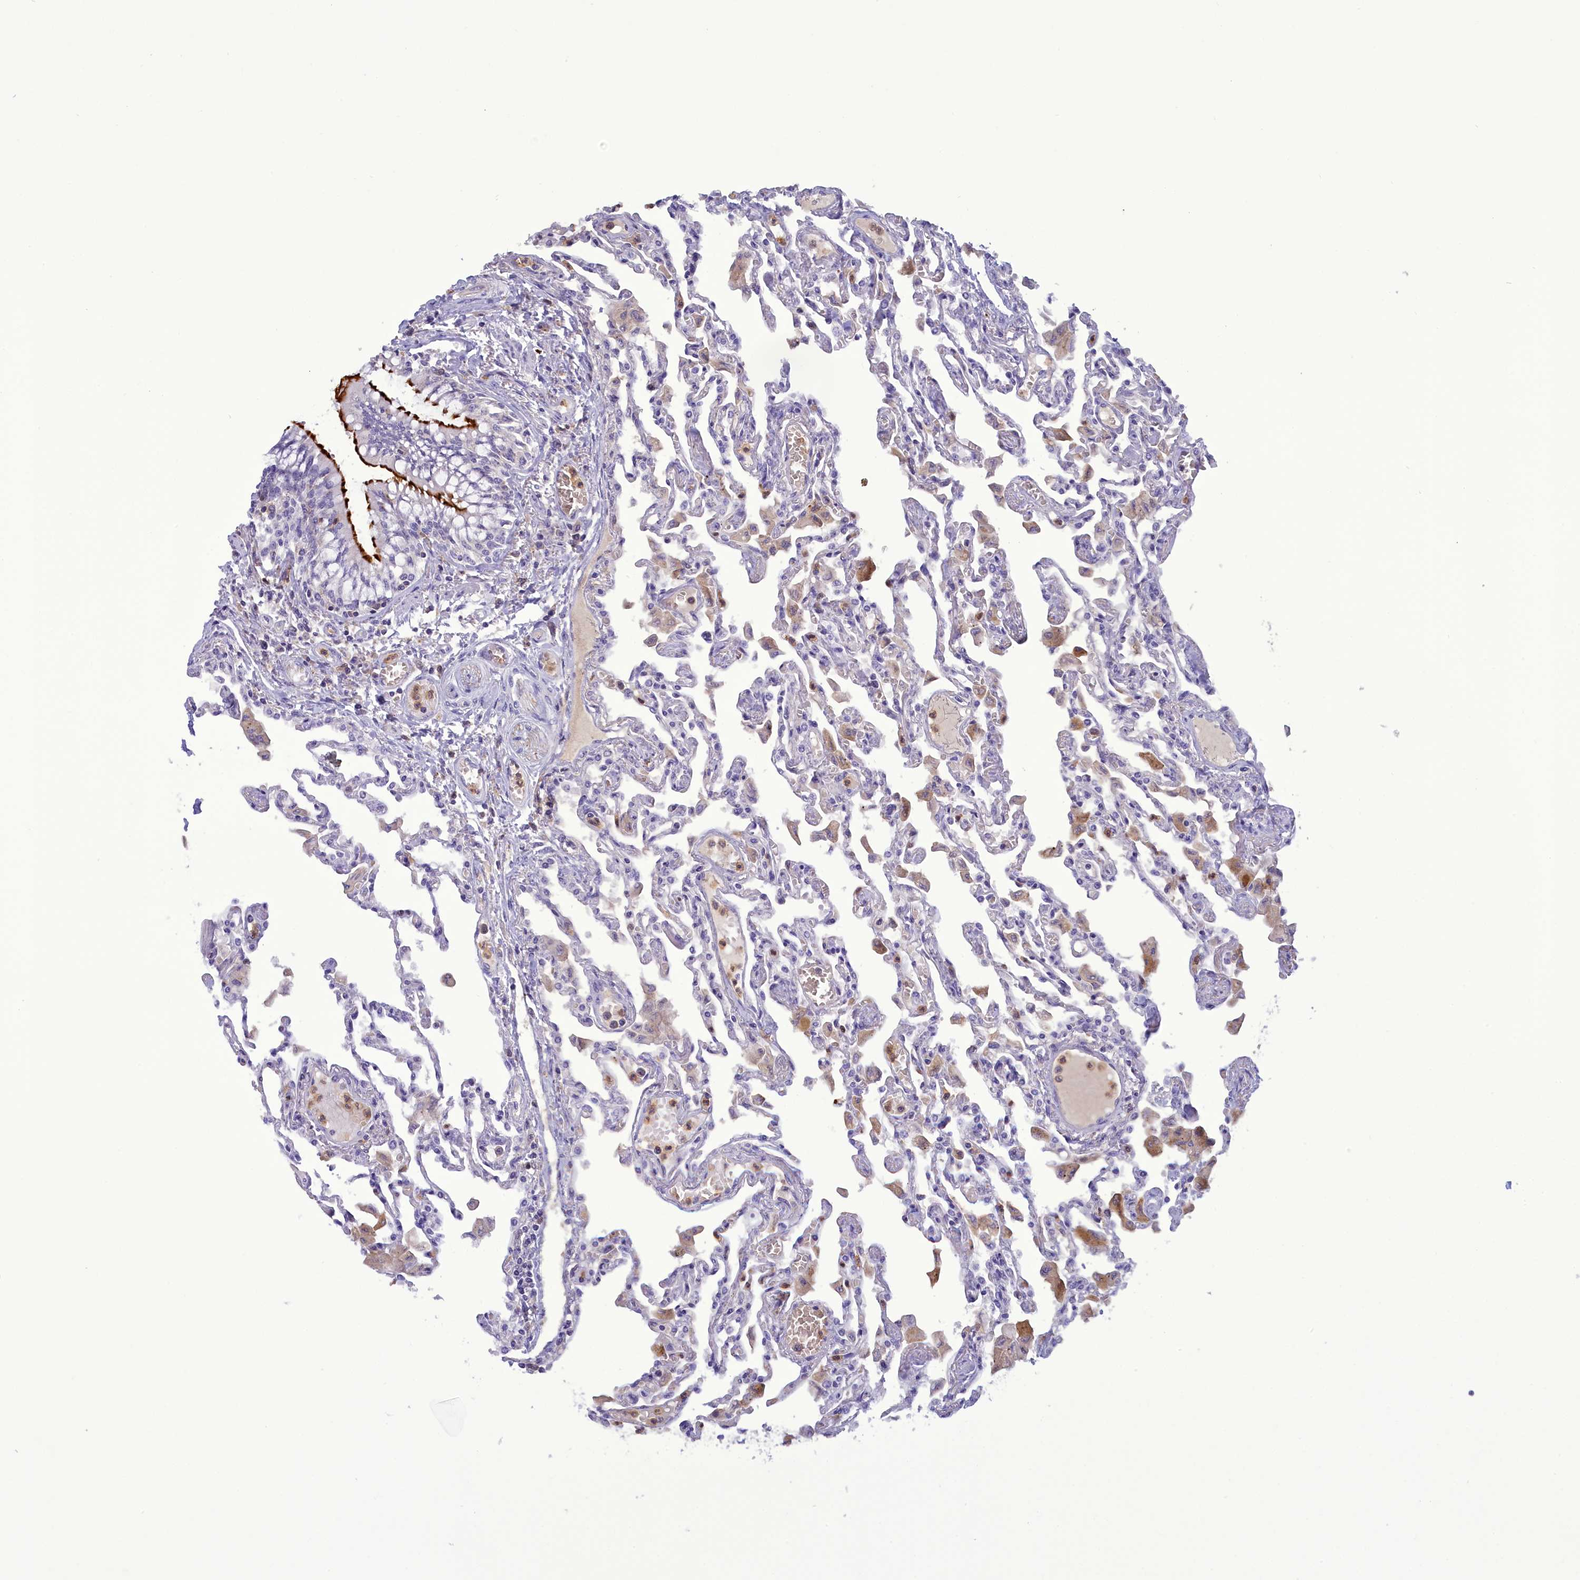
{"staining": {"intensity": "negative", "quantity": "none", "location": "none"}, "tissue": "lung", "cell_type": "Alveolar cells", "image_type": "normal", "snomed": [{"axis": "morphology", "description": "Normal tissue, NOS"}, {"axis": "topography", "description": "Bronchus"}, {"axis": "topography", "description": "Lung"}], "caption": "Image shows no protein positivity in alveolar cells of unremarkable lung. The staining is performed using DAB brown chromogen with nuclei counter-stained in using hematoxylin.", "gene": "FAM149B1", "patient": {"sex": "female", "age": 49}}